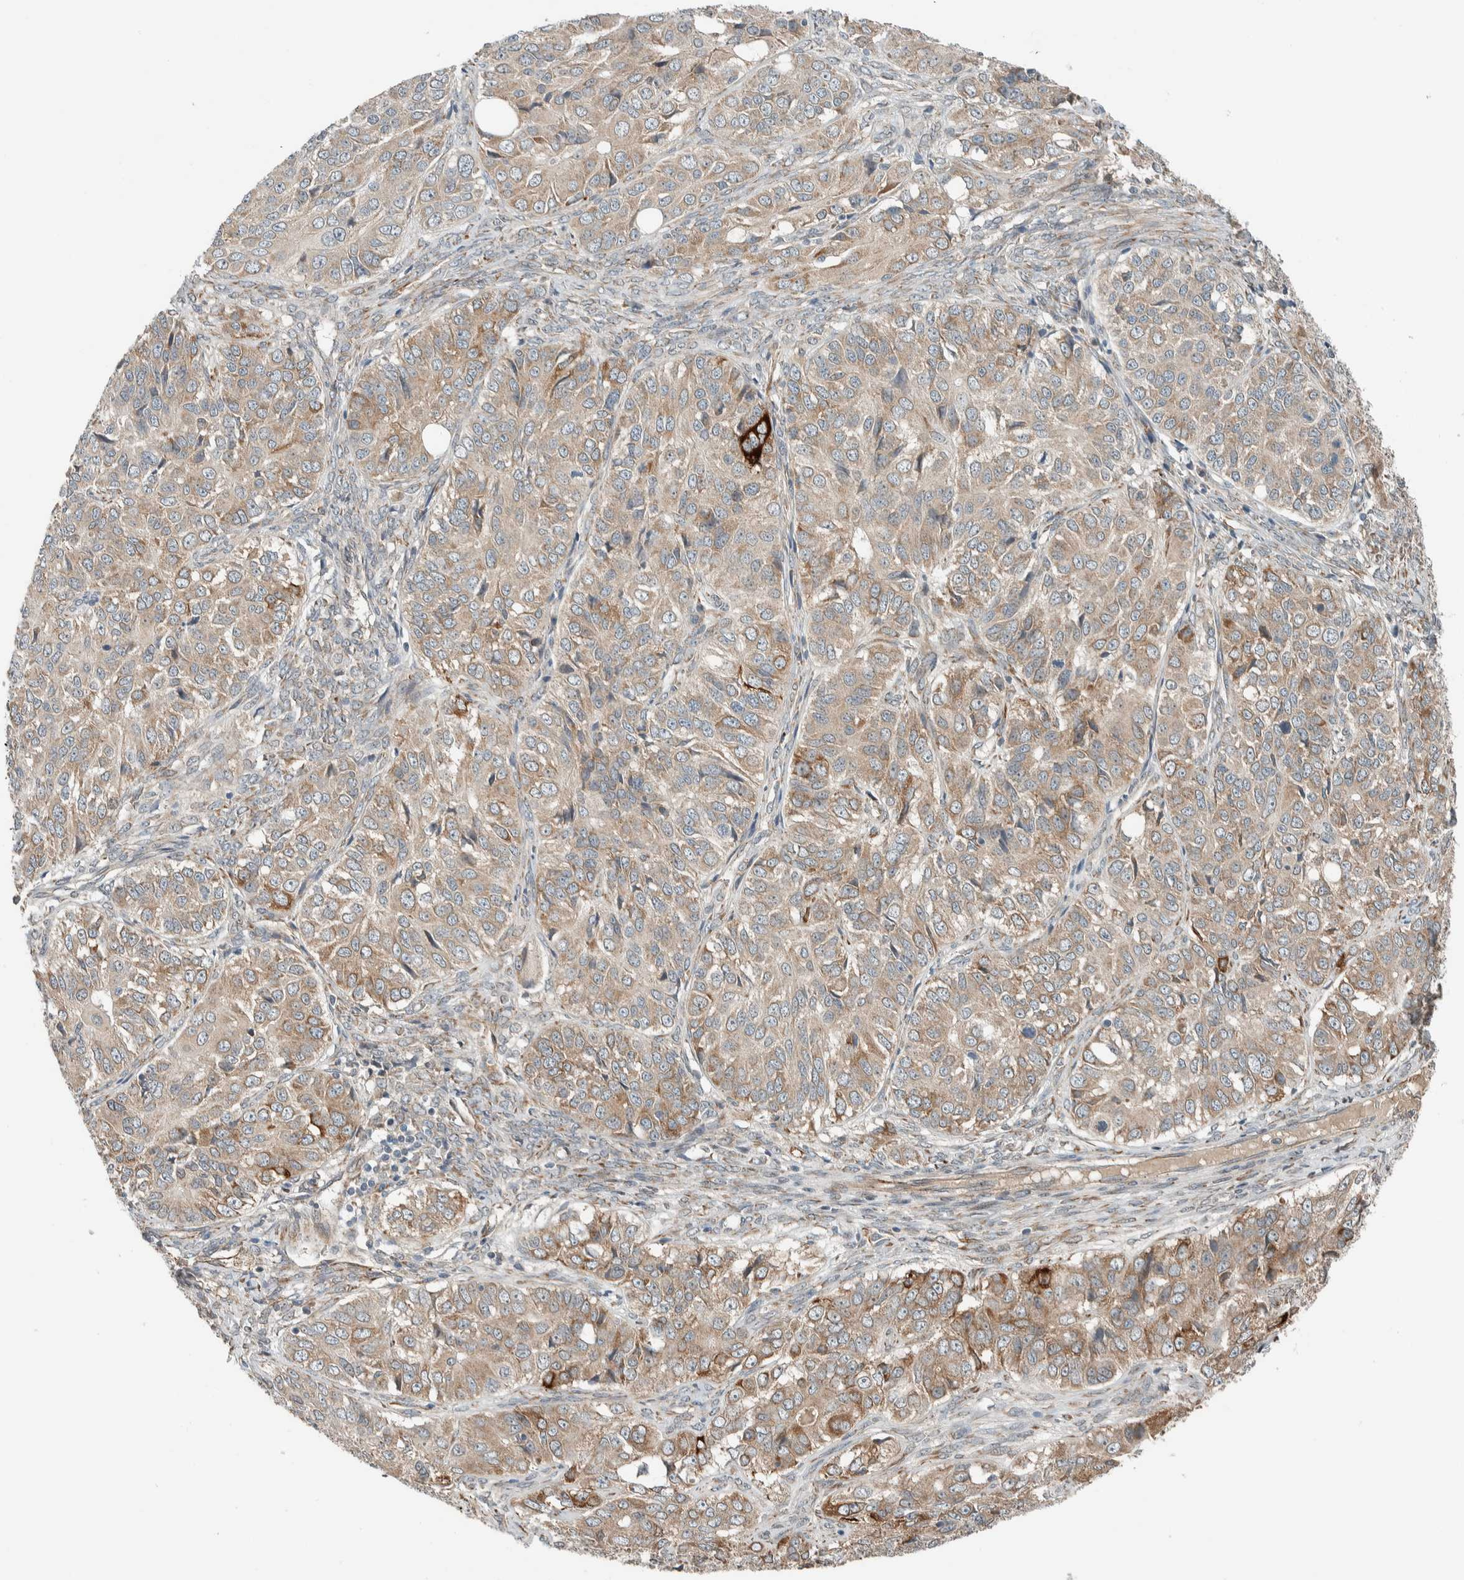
{"staining": {"intensity": "strong", "quantity": "<25%", "location": "cytoplasmic/membranous"}, "tissue": "ovarian cancer", "cell_type": "Tumor cells", "image_type": "cancer", "snomed": [{"axis": "morphology", "description": "Carcinoma, endometroid"}, {"axis": "topography", "description": "Ovary"}], "caption": "A brown stain highlights strong cytoplasmic/membranous expression of a protein in endometroid carcinoma (ovarian) tumor cells.", "gene": "CTBP2", "patient": {"sex": "female", "age": 51}}